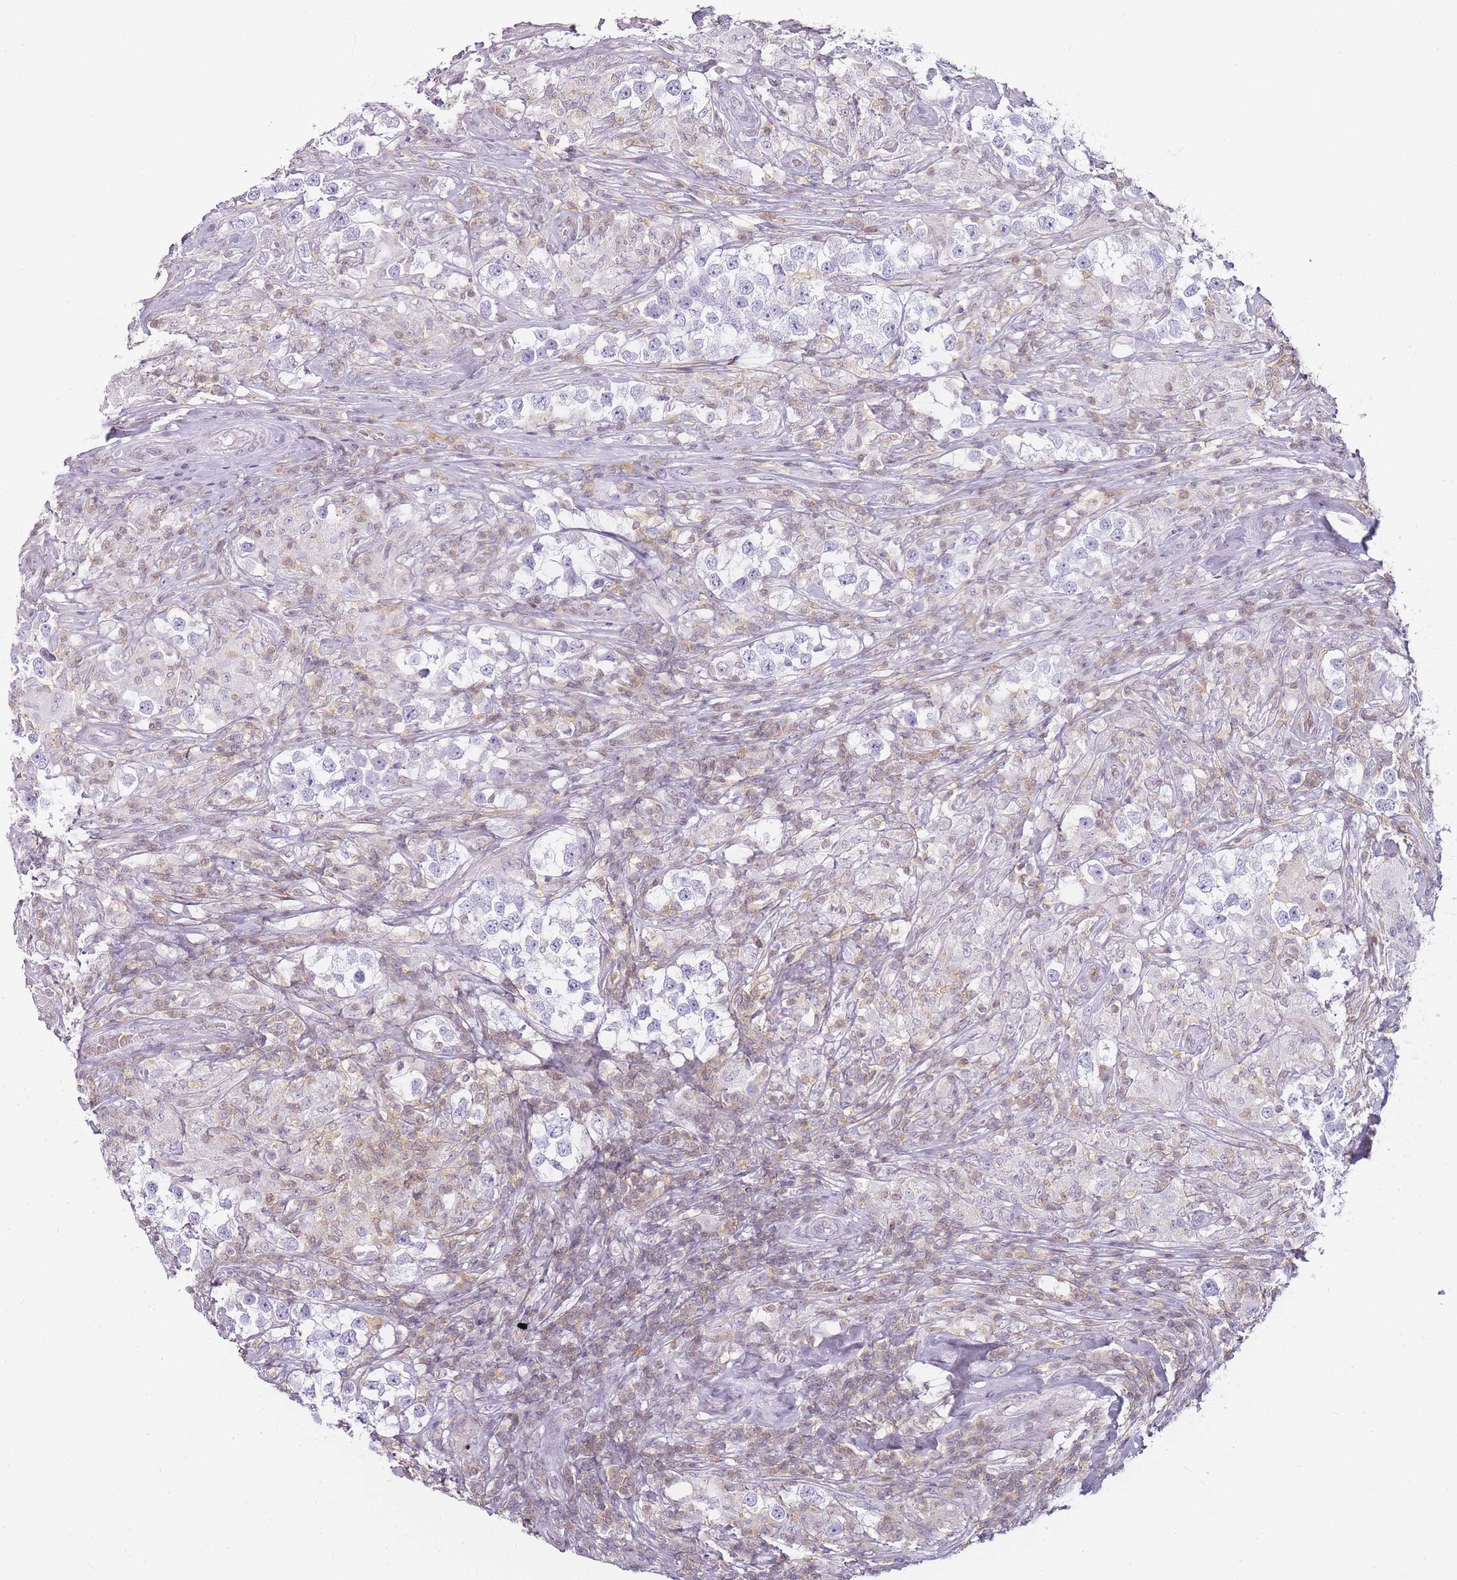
{"staining": {"intensity": "negative", "quantity": "none", "location": "none"}, "tissue": "testis cancer", "cell_type": "Tumor cells", "image_type": "cancer", "snomed": [{"axis": "morphology", "description": "Seminoma, NOS"}, {"axis": "topography", "description": "Testis"}], "caption": "This is an immunohistochemistry (IHC) photomicrograph of seminoma (testis). There is no staining in tumor cells.", "gene": "JAKMIP1", "patient": {"sex": "male", "age": 46}}